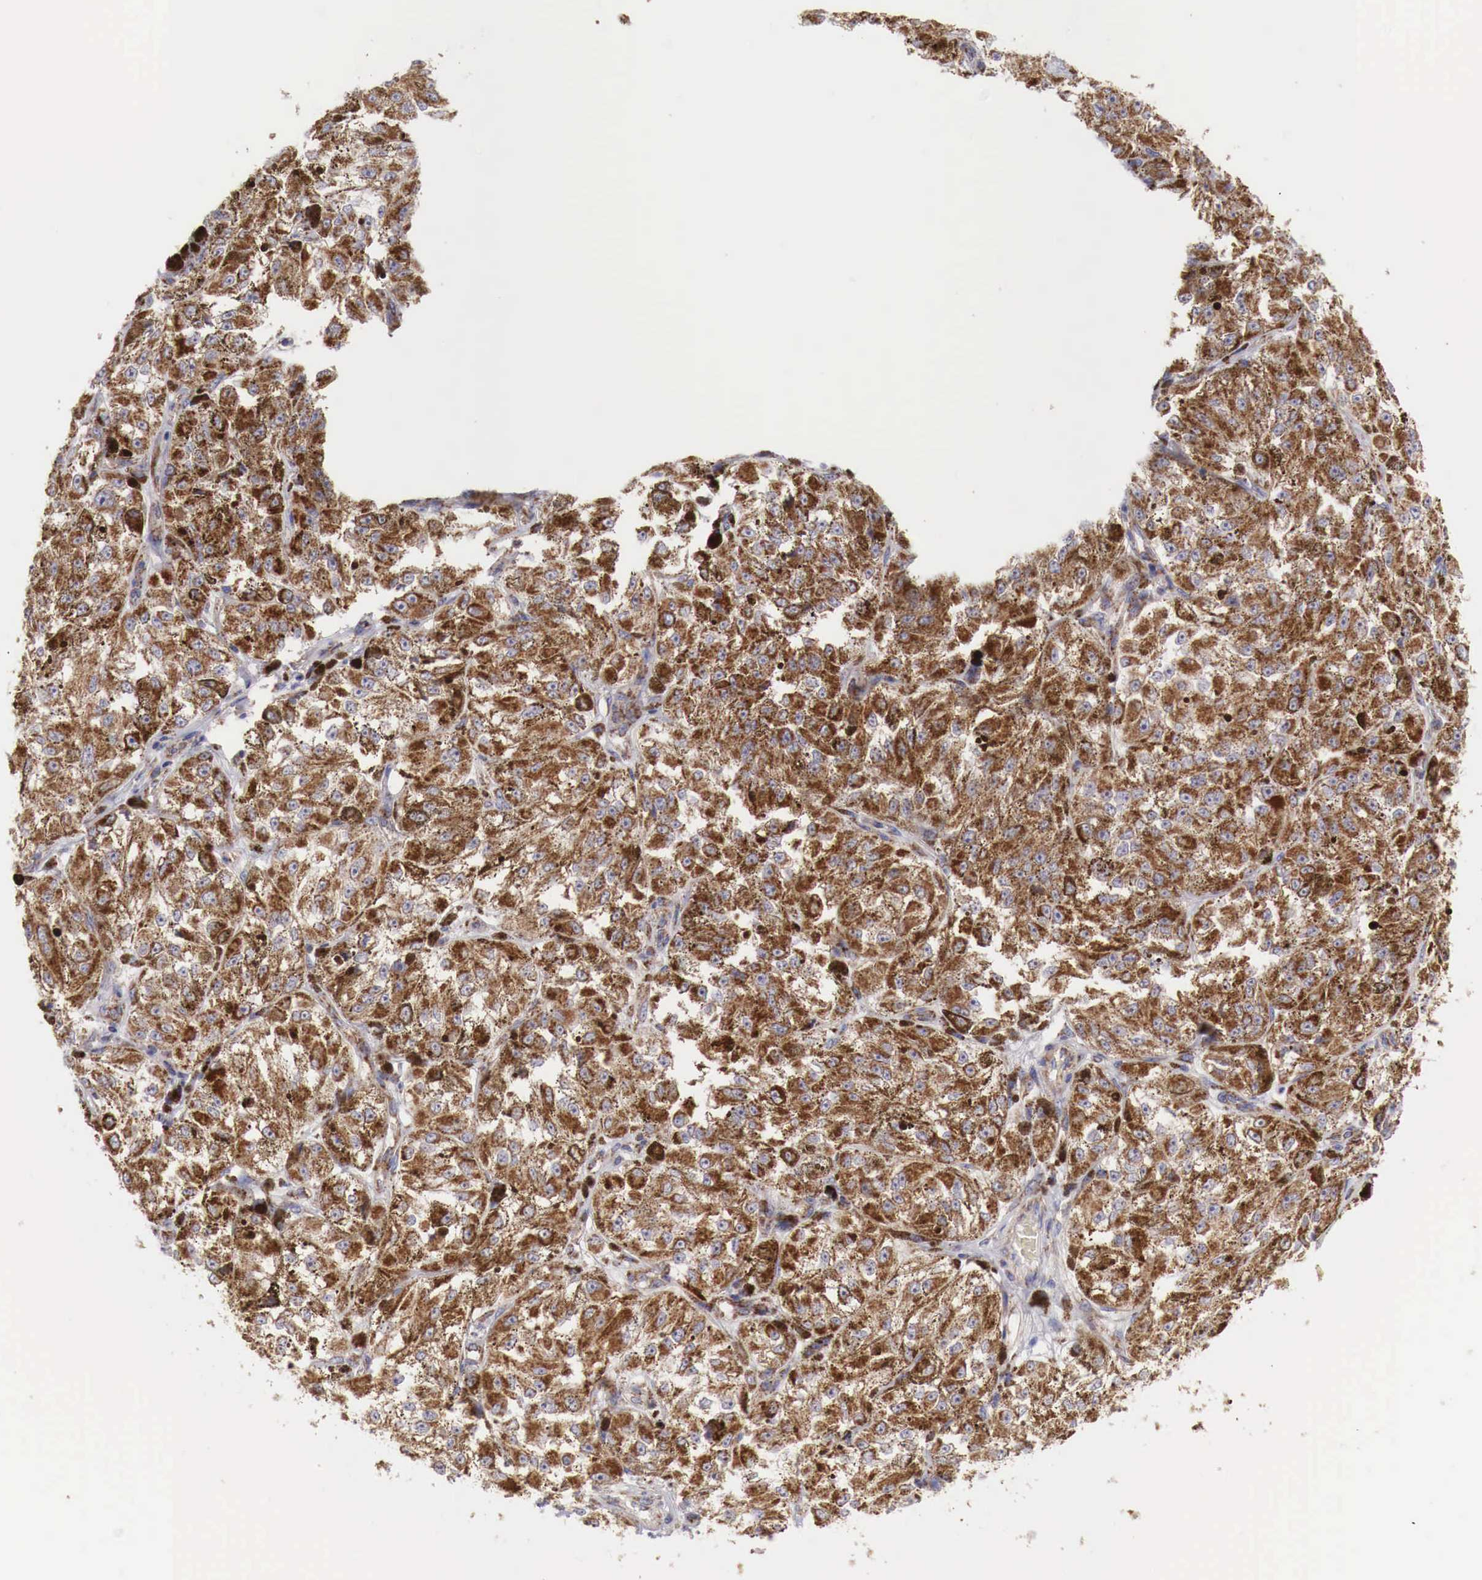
{"staining": {"intensity": "strong", "quantity": ">75%", "location": "cytoplasmic/membranous"}, "tissue": "melanoma", "cell_type": "Tumor cells", "image_type": "cancer", "snomed": [{"axis": "morphology", "description": "Malignant melanoma, NOS"}, {"axis": "topography", "description": "Skin"}], "caption": "Protein analysis of malignant melanoma tissue displays strong cytoplasmic/membranous staining in approximately >75% of tumor cells. (brown staining indicates protein expression, while blue staining denotes nuclei).", "gene": "XPNPEP3", "patient": {"sex": "male", "age": 67}}